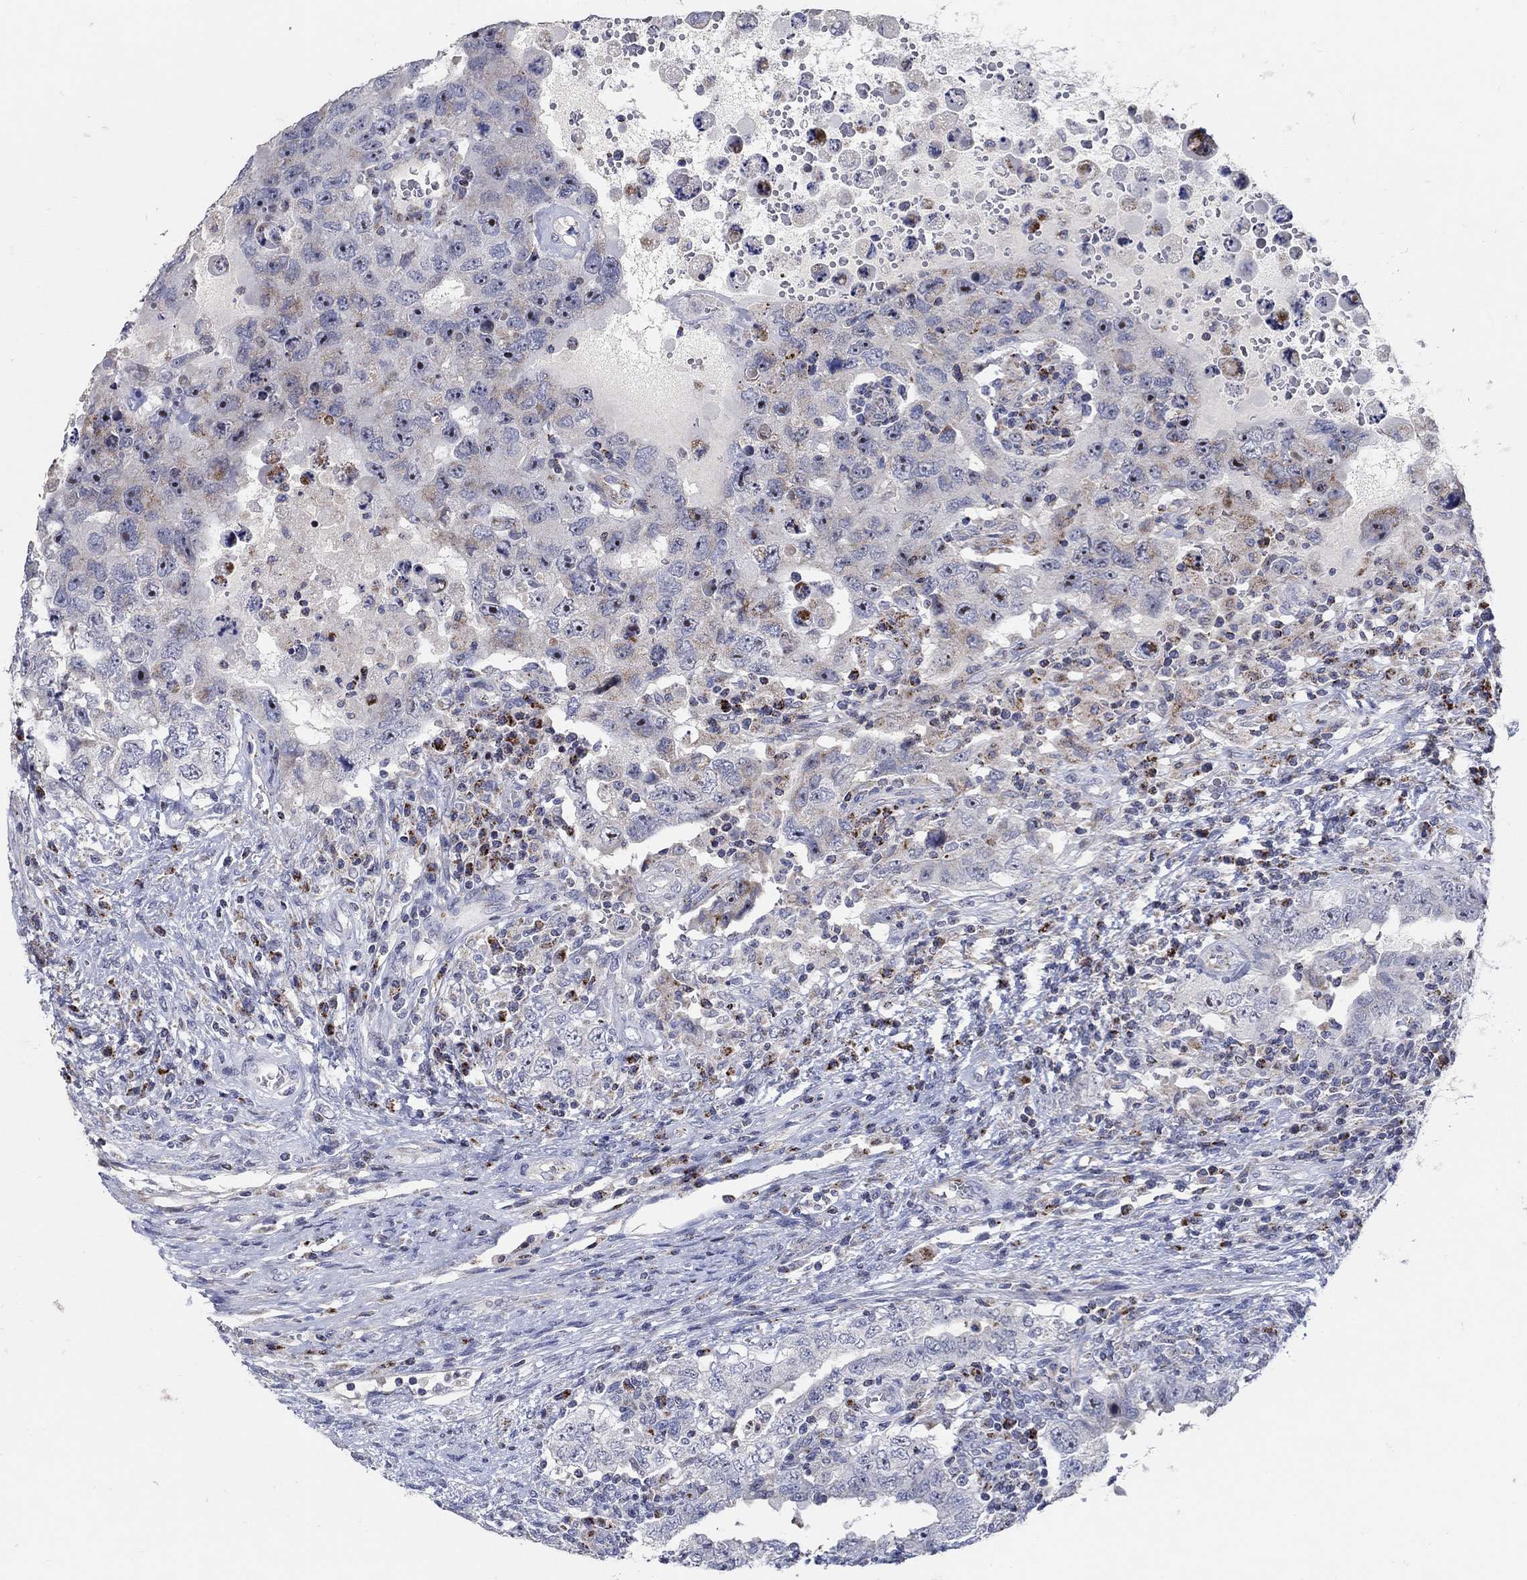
{"staining": {"intensity": "moderate", "quantity": "<25%", "location": "cytoplasmic/membranous"}, "tissue": "testis cancer", "cell_type": "Tumor cells", "image_type": "cancer", "snomed": [{"axis": "morphology", "description": "Carcinoma, Embryonal, NOS"}, {"axis": "topography", "description": "Testis"}], "caption": "Protein expression analysis of testis cancer (embryonal carcinoma) shows moderate cytoplasmic/membranous staining in approximately <25% of tumor cells. (Brightfield microscopy of DAB IHC at high magnification).", "gene": "HMX2", "patient": {"sex": "male", "age": 26}}